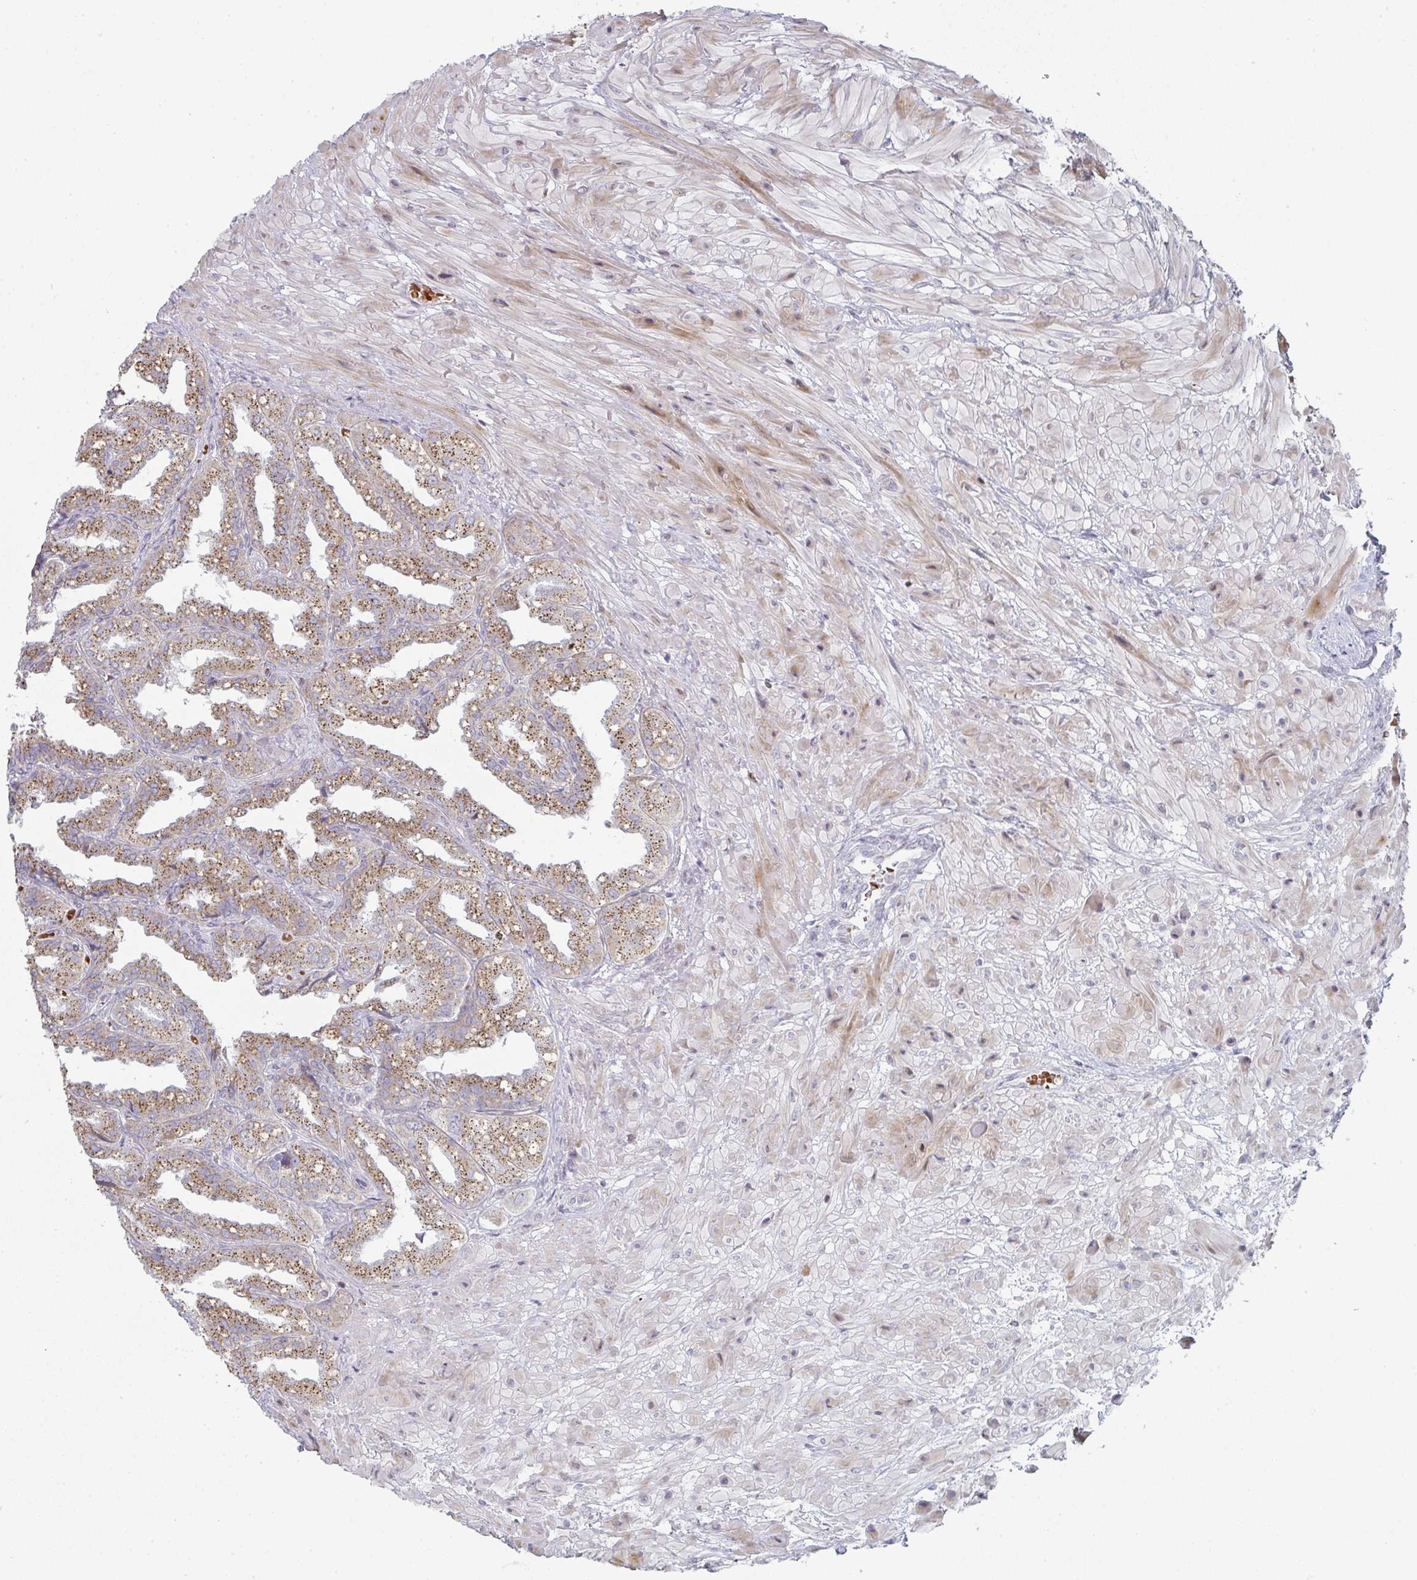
{"staining": {"intensity": "strong", "quantity": ">75%", "location": "cytoplasmic/membranous"}, "tissue": "seminal vesicle", "cell_type": "Glandular cells", "image_type": "normal", "snomed": [{"axis": "morphology", "description": "Normal tissue, NOS"}, {"axis": "topography", "description": "Seminal veicle"}], "caption": "The micrograph displays immunohistochemical staining of unremarkable seminal vesicle. There is strong cytoplasmic/membranous positivity is present in approximately >75% of glandular cells. The protein of interest is stained brown, and the nuclei are stained in blue (DAB (3,3'-diaminobenzidine) IHC with brightfield microscopy, high magnification).", "gene": "ZNF526", "patient": {"sex": "male", "age": 55}}